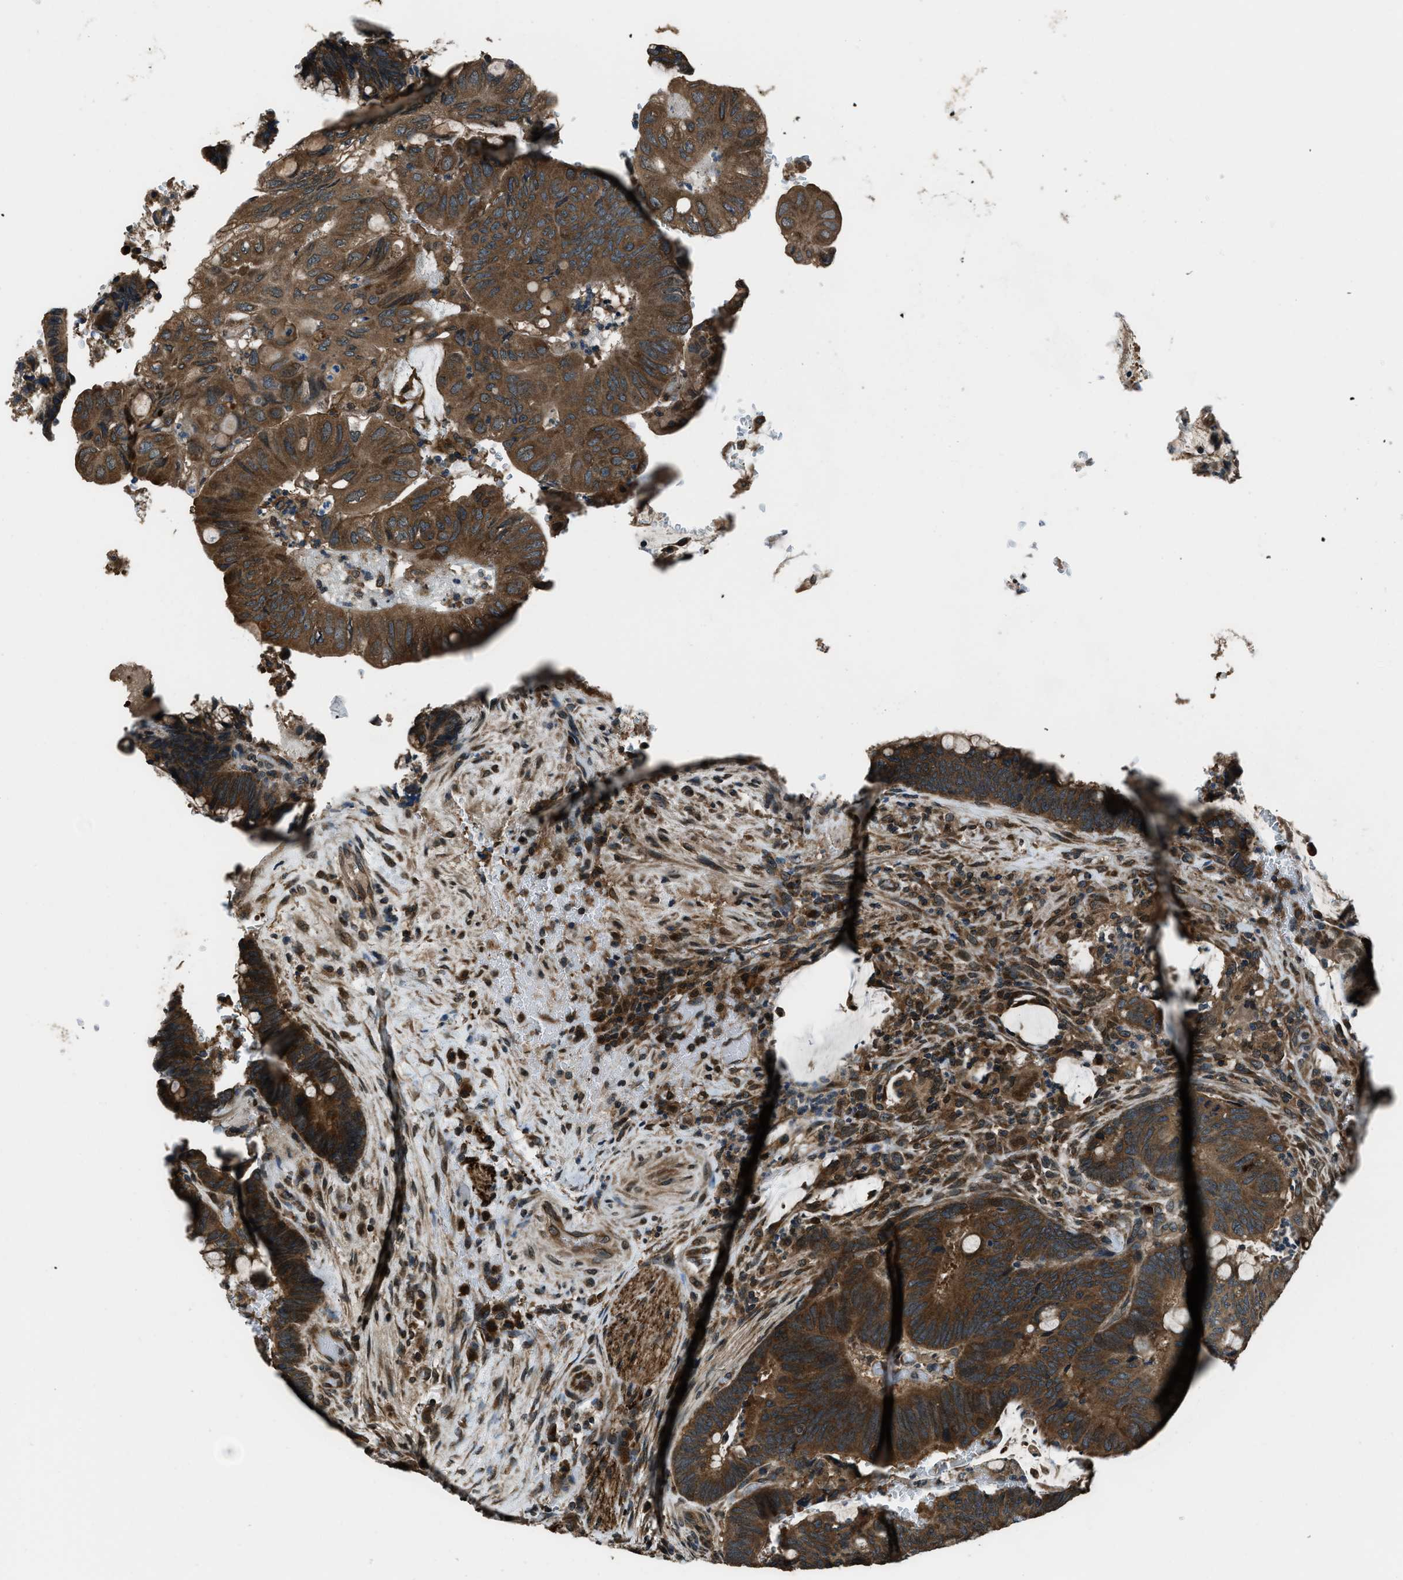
{"staining": {"intensity": "strong", "quantity": ">75%", "location": "cytoplasmic/membranous"}, "tissue": "colorectal cancer", "cell_type": "Tumor cells", "image_type": "cancer", "snomed": [{"axis": "morphology", "description": "Normal tissue, NOS"}, {"axis": "morphology", "description": "Adenocarcinoma, NOS"}, {"axis": "topography", "description": "Rectum"}, {"axis": "topography", "description": "Peripheral nerve tissue"}], "caption": "Colorectal cancer (adenocarcinoma) tissue reveals strong cytoplasmic/membranous expression in about >75% of tumor cells, visualized by immunohistochemistry. (Stains: DAB (3,3'-diaminobenzidine) in brown, nuclei in blue, Microscopy: brightfield microscopy at high magnification).", "gene": "TRIM4", "patient": {"sex": "male", "age": 92}}